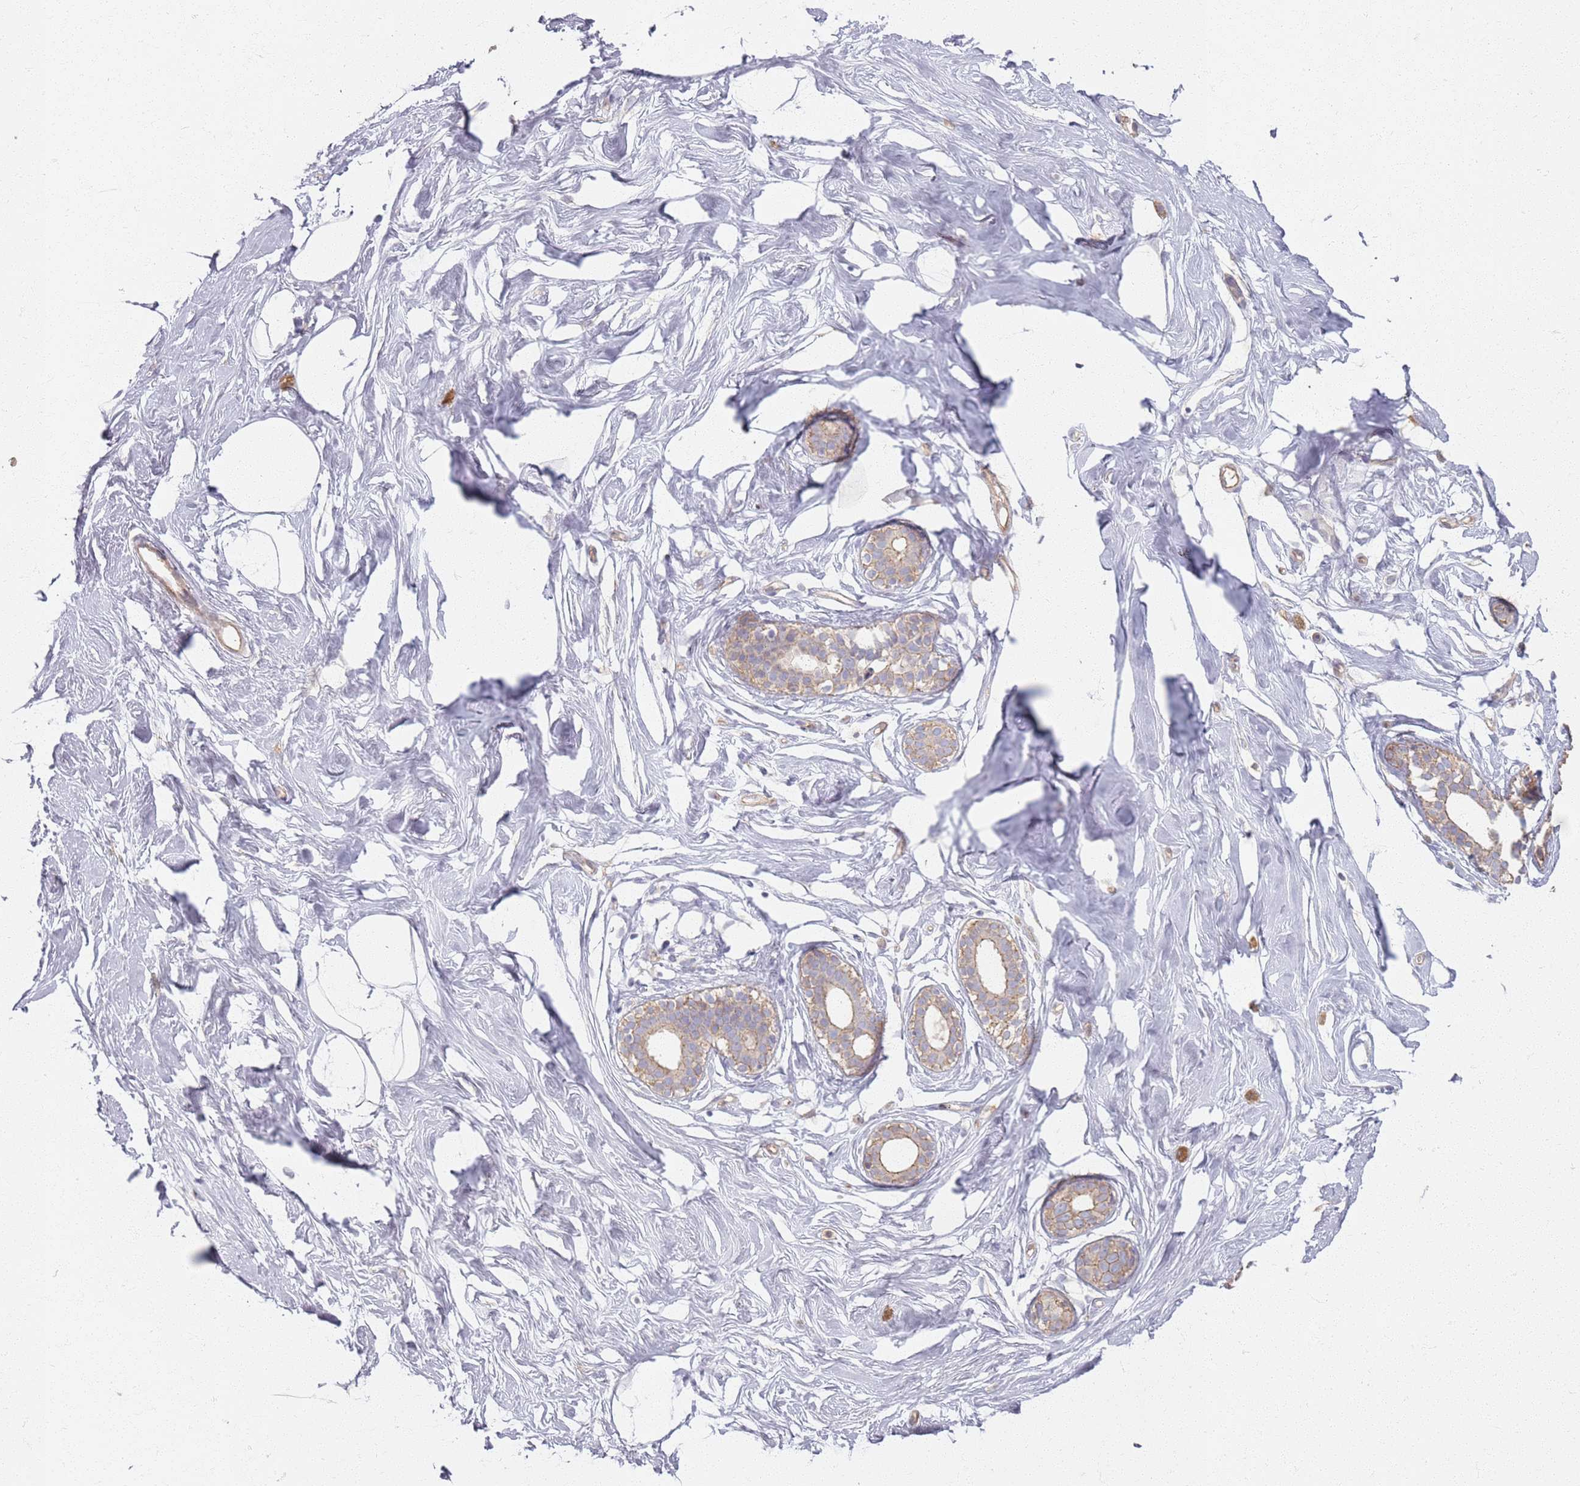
{"staining": {"intensity": "negative", "quantity": "none", "location": "none"}, "tissue": "breast", "cell_type": "Adipocytes", "image_type": "normal", "snomed": [{"axis": "morphology", "description": "Normal tissue, NOS"}, {"axis": "morphology", "description": "Adenoma, NOS"}, {"axis": "topography", "description": "Breast"}], "caption": "Immunohistochemical staining of benign breast demonstrates no significant staining in adipocytes.", "gene": "KCNA5", "patient": {"sex": "female", "age": 23}}